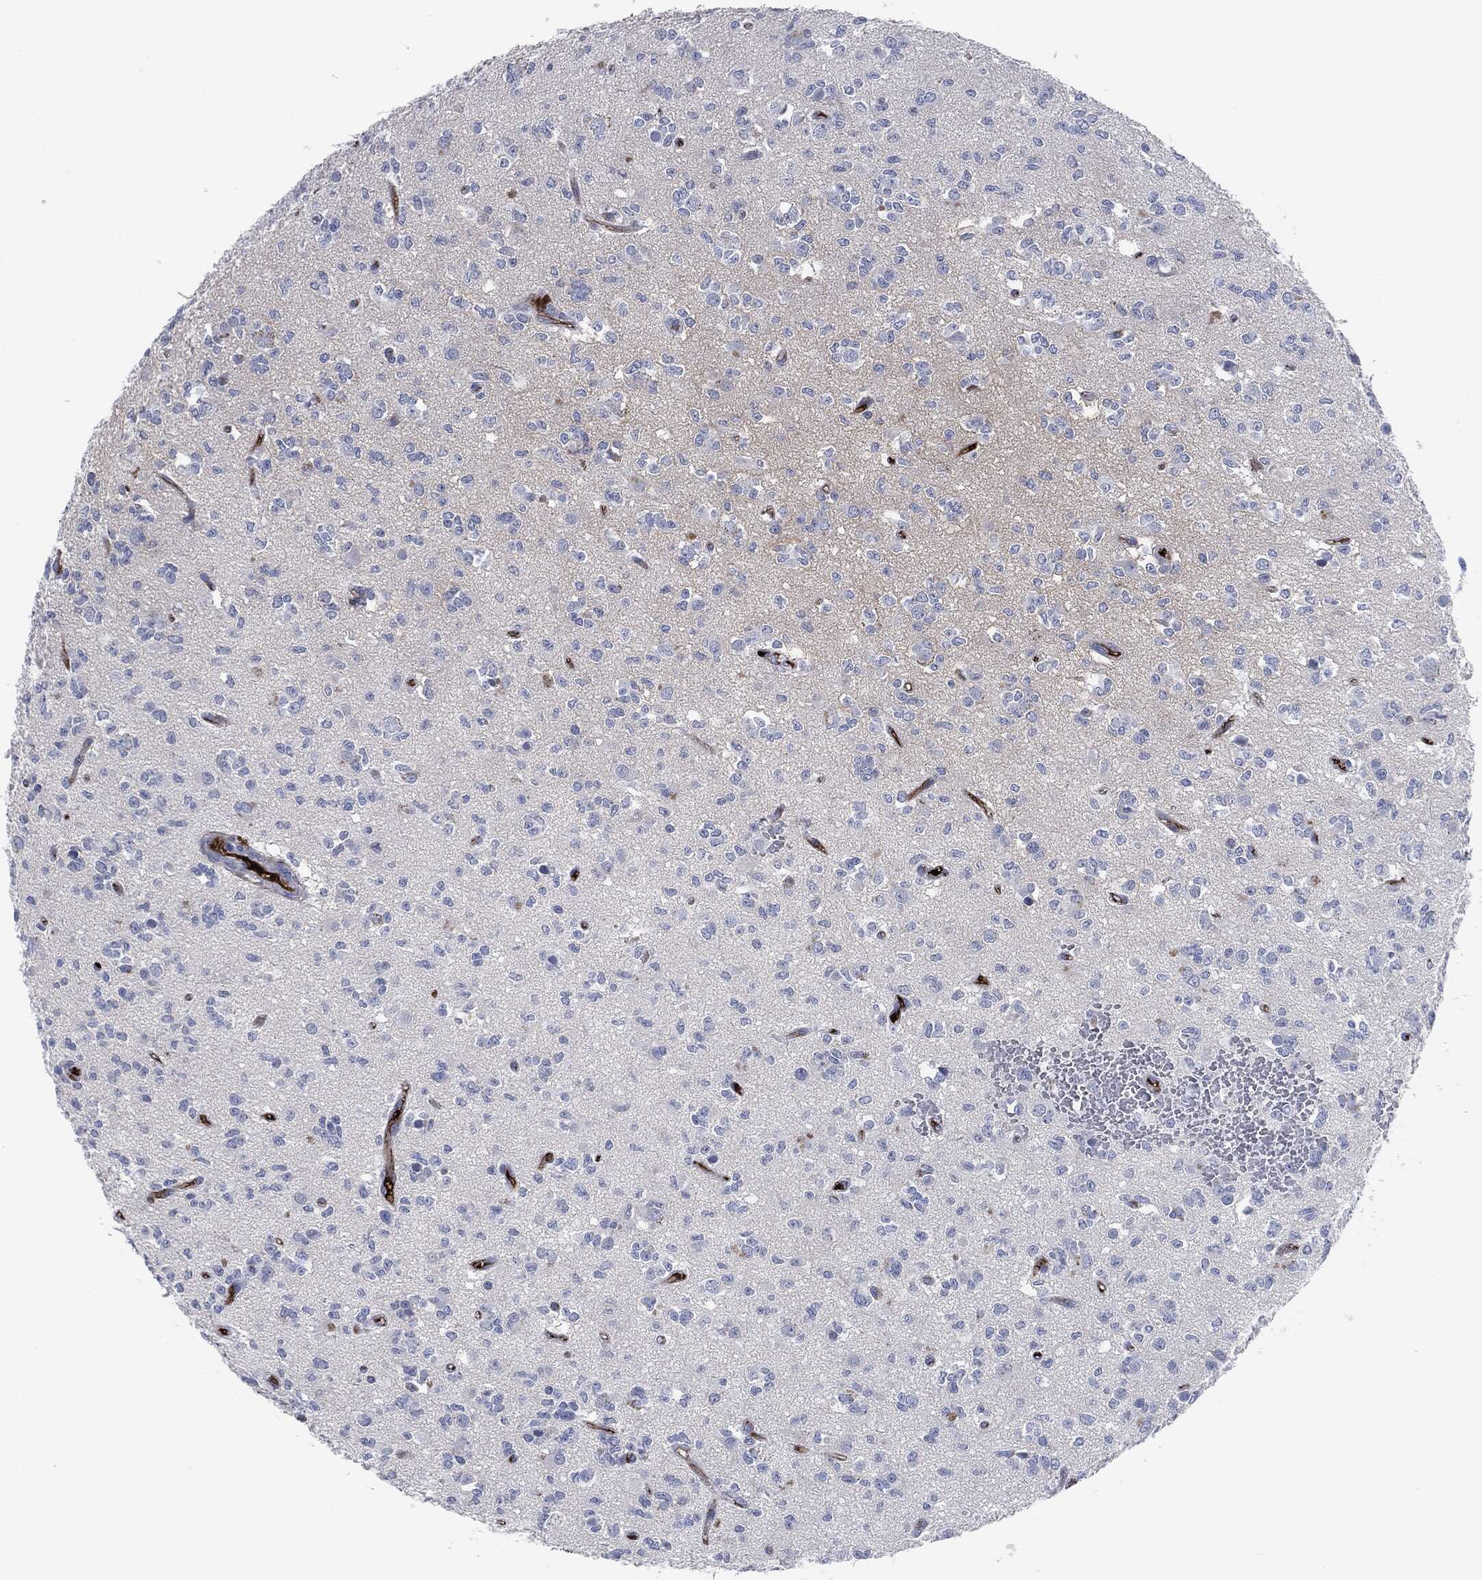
{"staining": {"intensity": "negative", "quantity": "none", "location": "none"}, "tissue": "glioma", "cell_type": "Tumor cells", "image_type": "cancer", "snomed": [{"axis": "morphology", "description": "Glioma, malignant, Low grade"}, {"axis": "topography", "description": "Brain"}], "caption": "Glioma was stained to show a protein in brown. There is no significant positivity in tumor cells.", "gene": "APOB", "patient": {"sex": "female", "age": 45}}